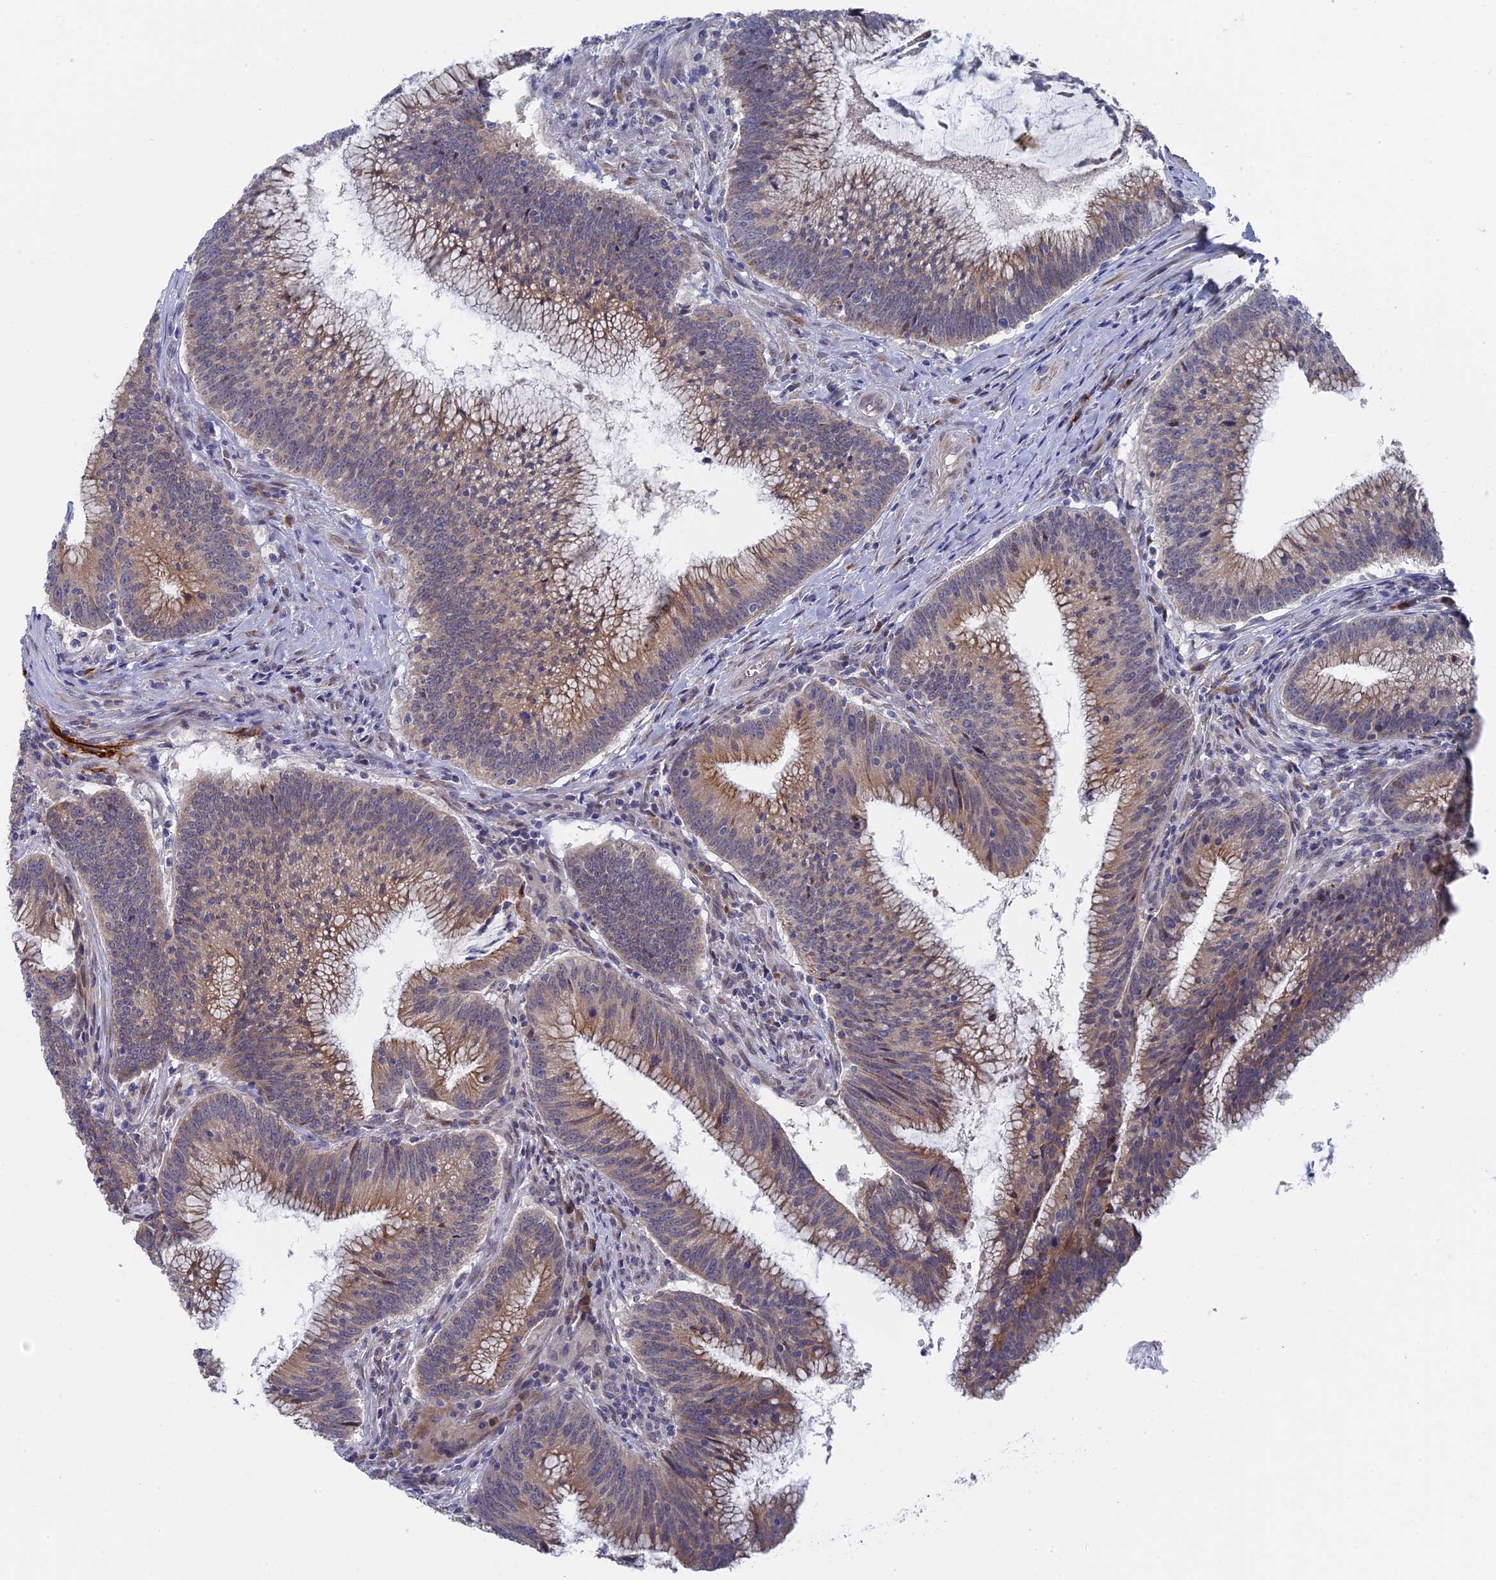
{"staining": {"intensity": "moderate", "quantity": "25%-75%", "location": "cytoplasmic/membranous"}, "tissue": "colorectal cancer", "cell_type": "Tumor cells", "image_type": "cancer", "snomed": [{"axis": "morphology", "description": "Adenocarcinoma, NOS"}, {"axis": "topography", "description": "Rectum"}], "caption": "A brown stain shows moderate cytoplasmic/membranous staining of a protein in colorectal cancer (adenocarcinoma) tumor cells. The staining was performed using DAB to visualize the protein expression in brown, while the nuclei were stained in blue with hematoxylin (Magnification: 20x).", "gene": "TMEM161A", "patient": {"sex": "female", "age": 77}}